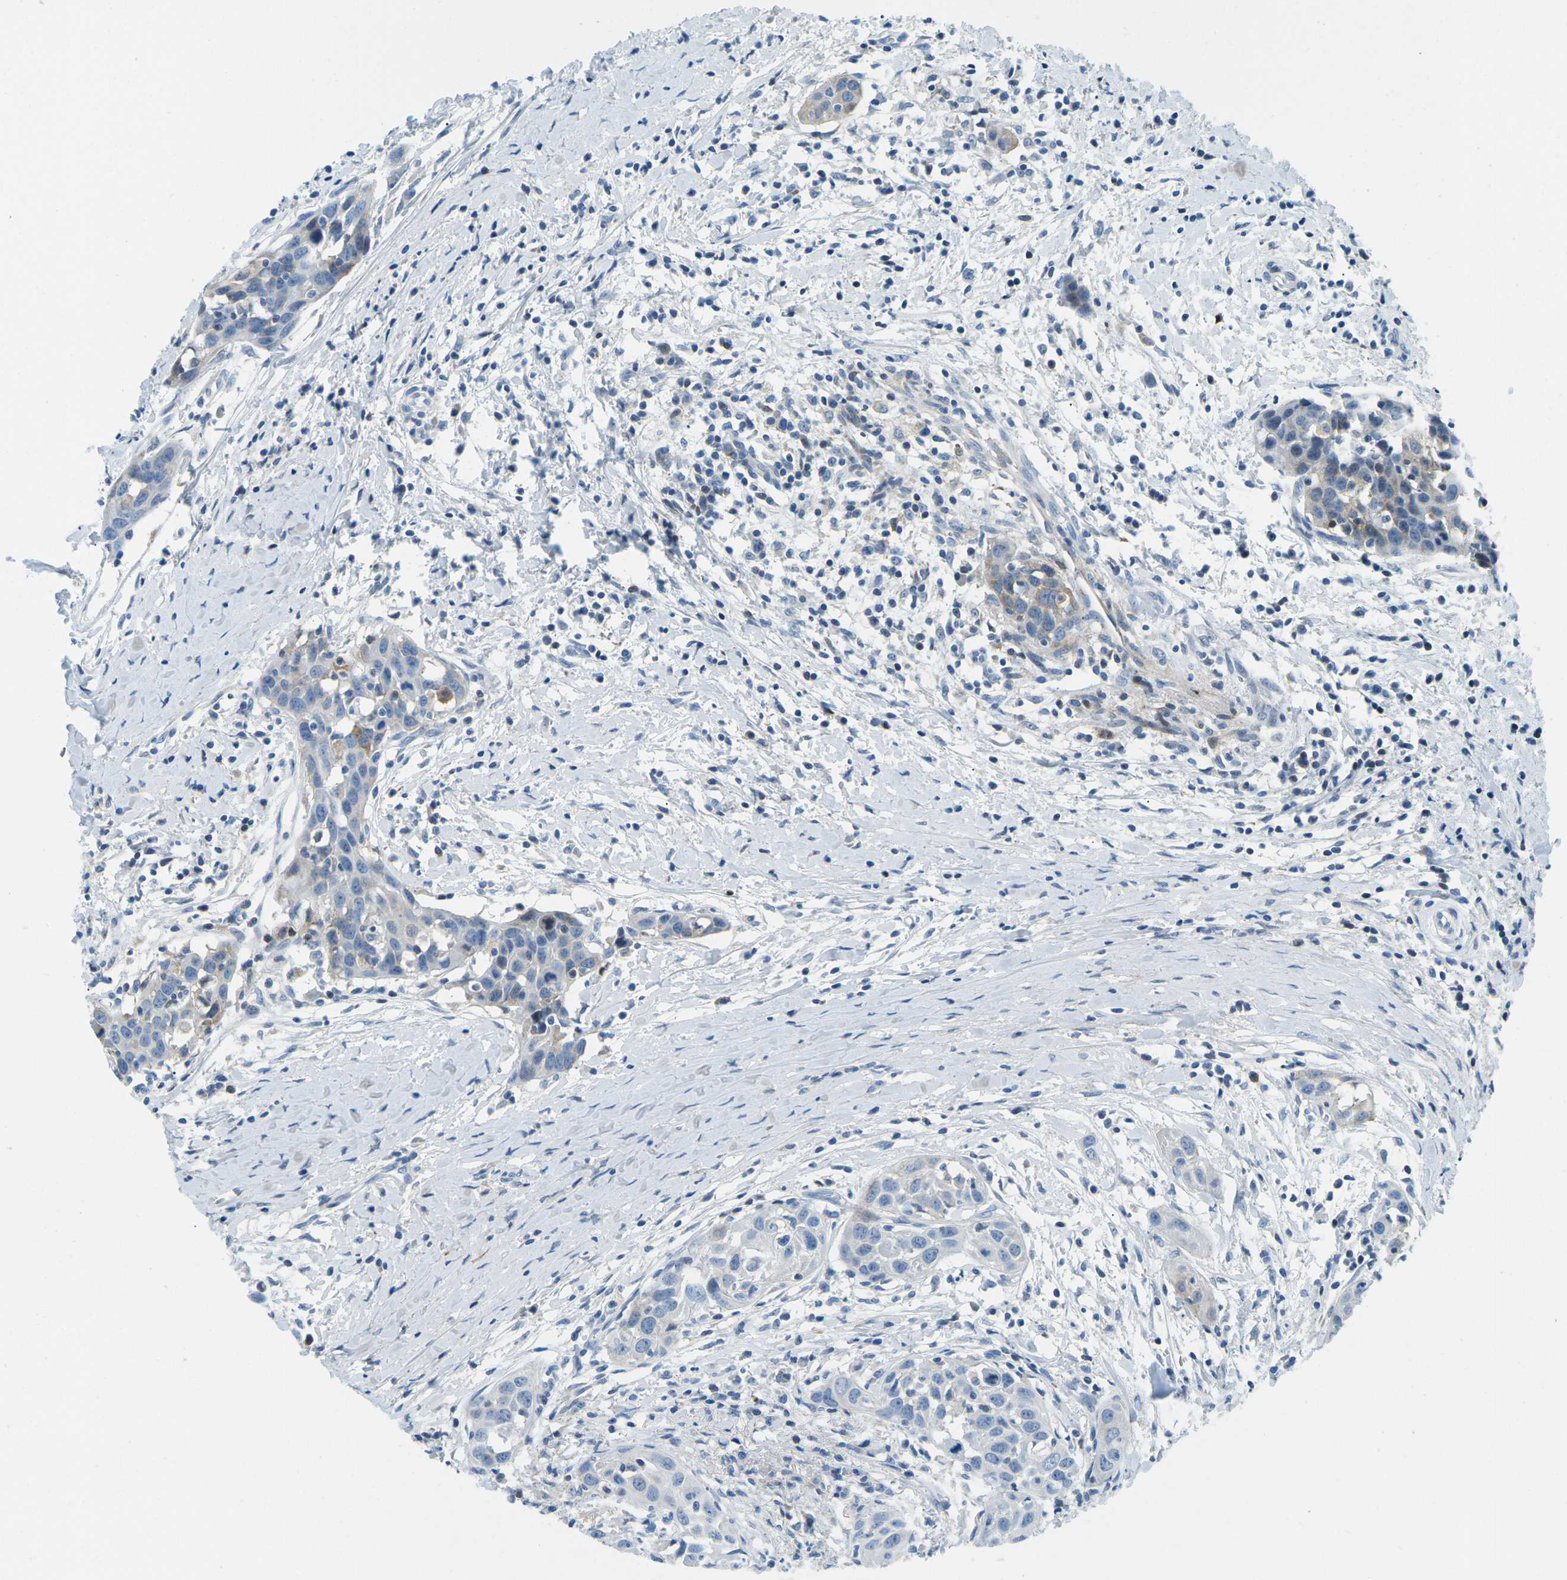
{"staining": {"intensity": "weak", "quantity": "<25%", "location": "cytoplasmic/membranous"}, "tissue": "head and neck cancer", "cell_type": "Tumor cells", "image_type": "cancer", "snomed": [{"axis": "morphology", "description": "Squamous cell carcinoma, NOS"}, {"axis": "topography", "description": "Oral tissue"}, {"axis": "topography", "description": "Head-Neck"}], "caption": "Human head and neck squamous cell carcinoma stained for a protein using IHC shows no staining in tumor cells.", "gene": "CFB", "patient": {"sex": "female", "age": 50}}